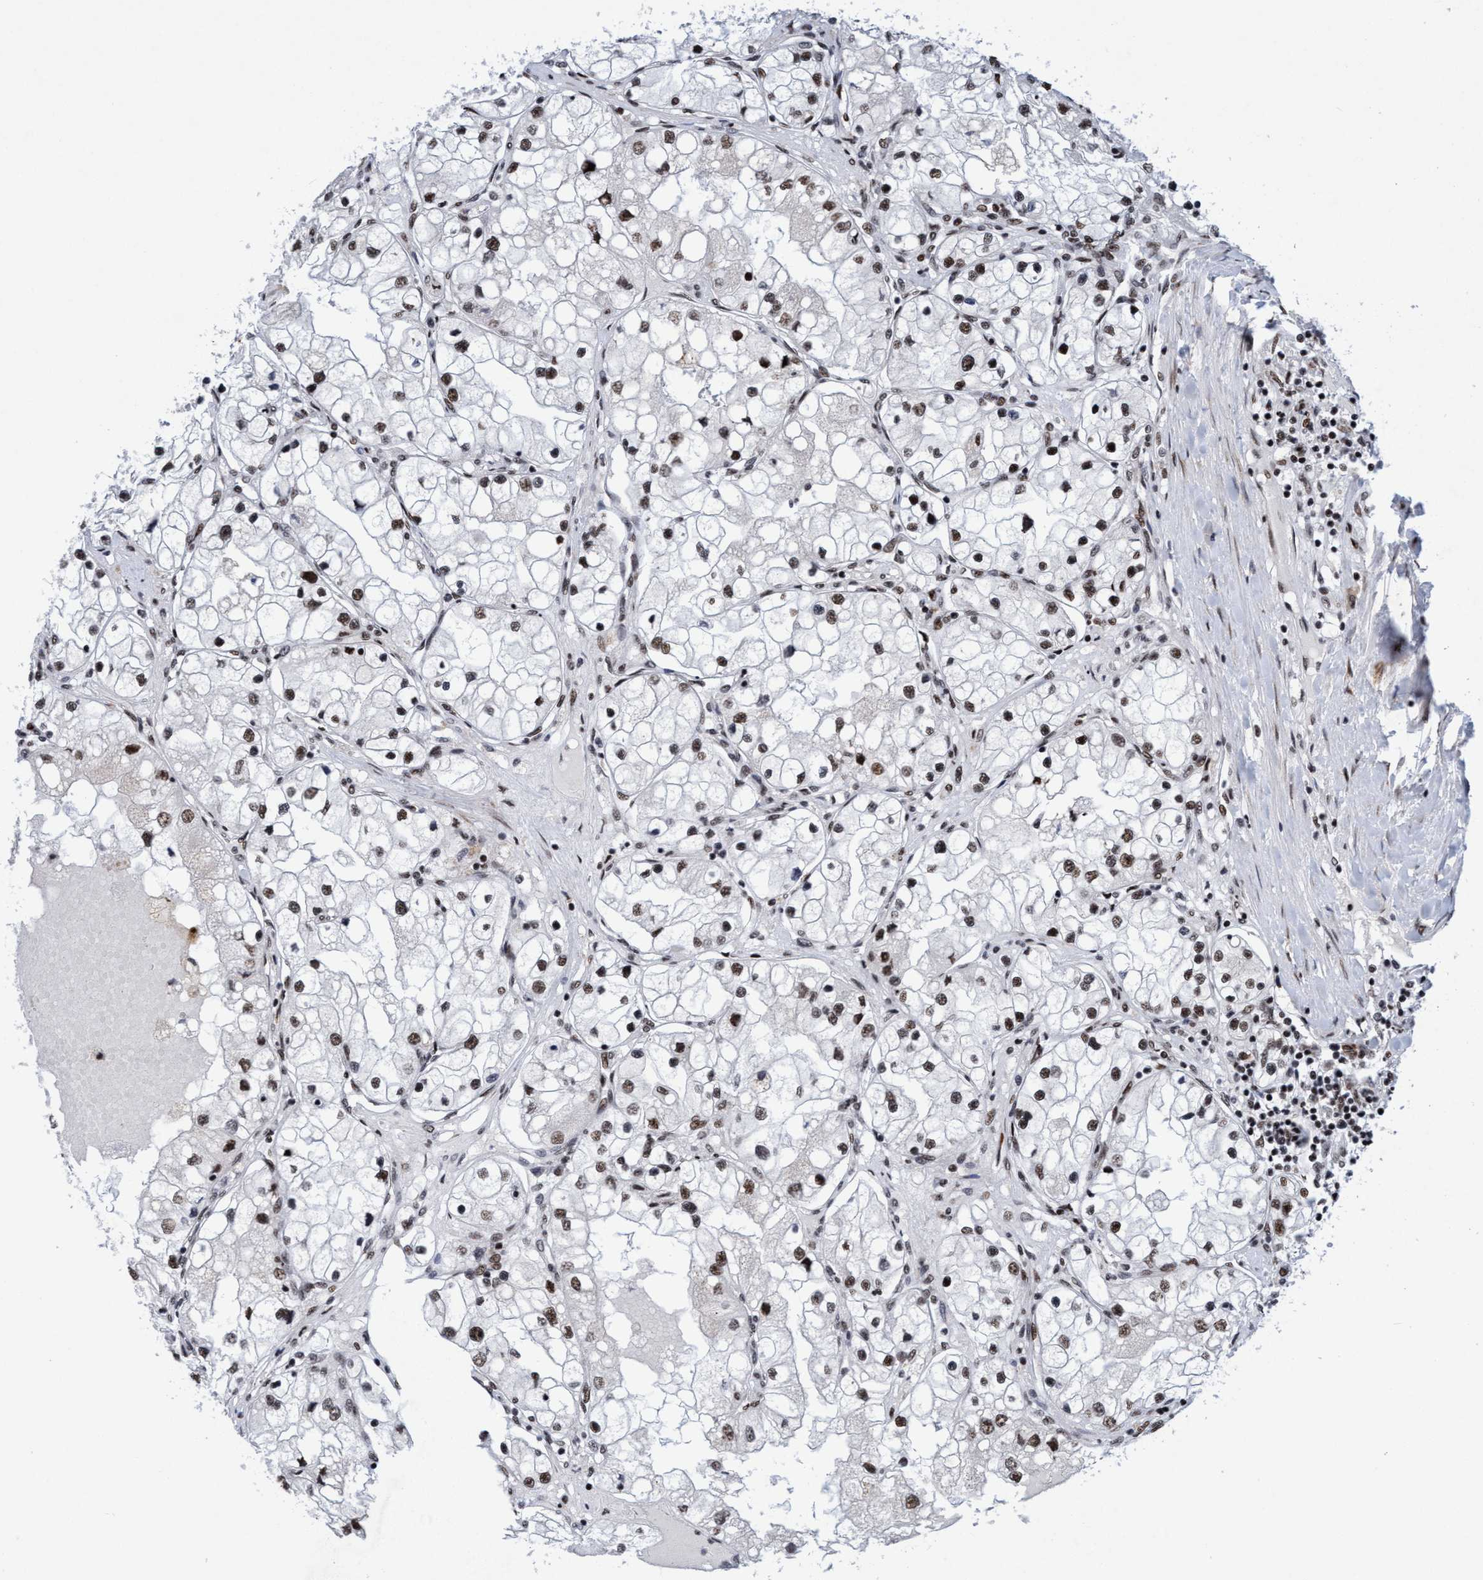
{"staining": {"intensity": "moderate", "quantity": ">75%", "location": "nuclear"}, "tissue": "renal cancer", "cell_type": "Tumor cells", "image_type": "cancer", "snomed": [{"axis": "morphology", "description": "Adenocarcinoma, NOS"}, {"axis": "topography", "description": "Kidney"}], "caption": "The histopathology image reveals staining of renal adenocarcinoma, revealing moderate nuclear protein staining (brown color) within tumor cells. (DAB (3,3'-diaminobenzidine) = brown stain, brightfield microscopy at high magnification).", "gene": "GLT6D1", "patient": {"sex": "male", "age": 68}}